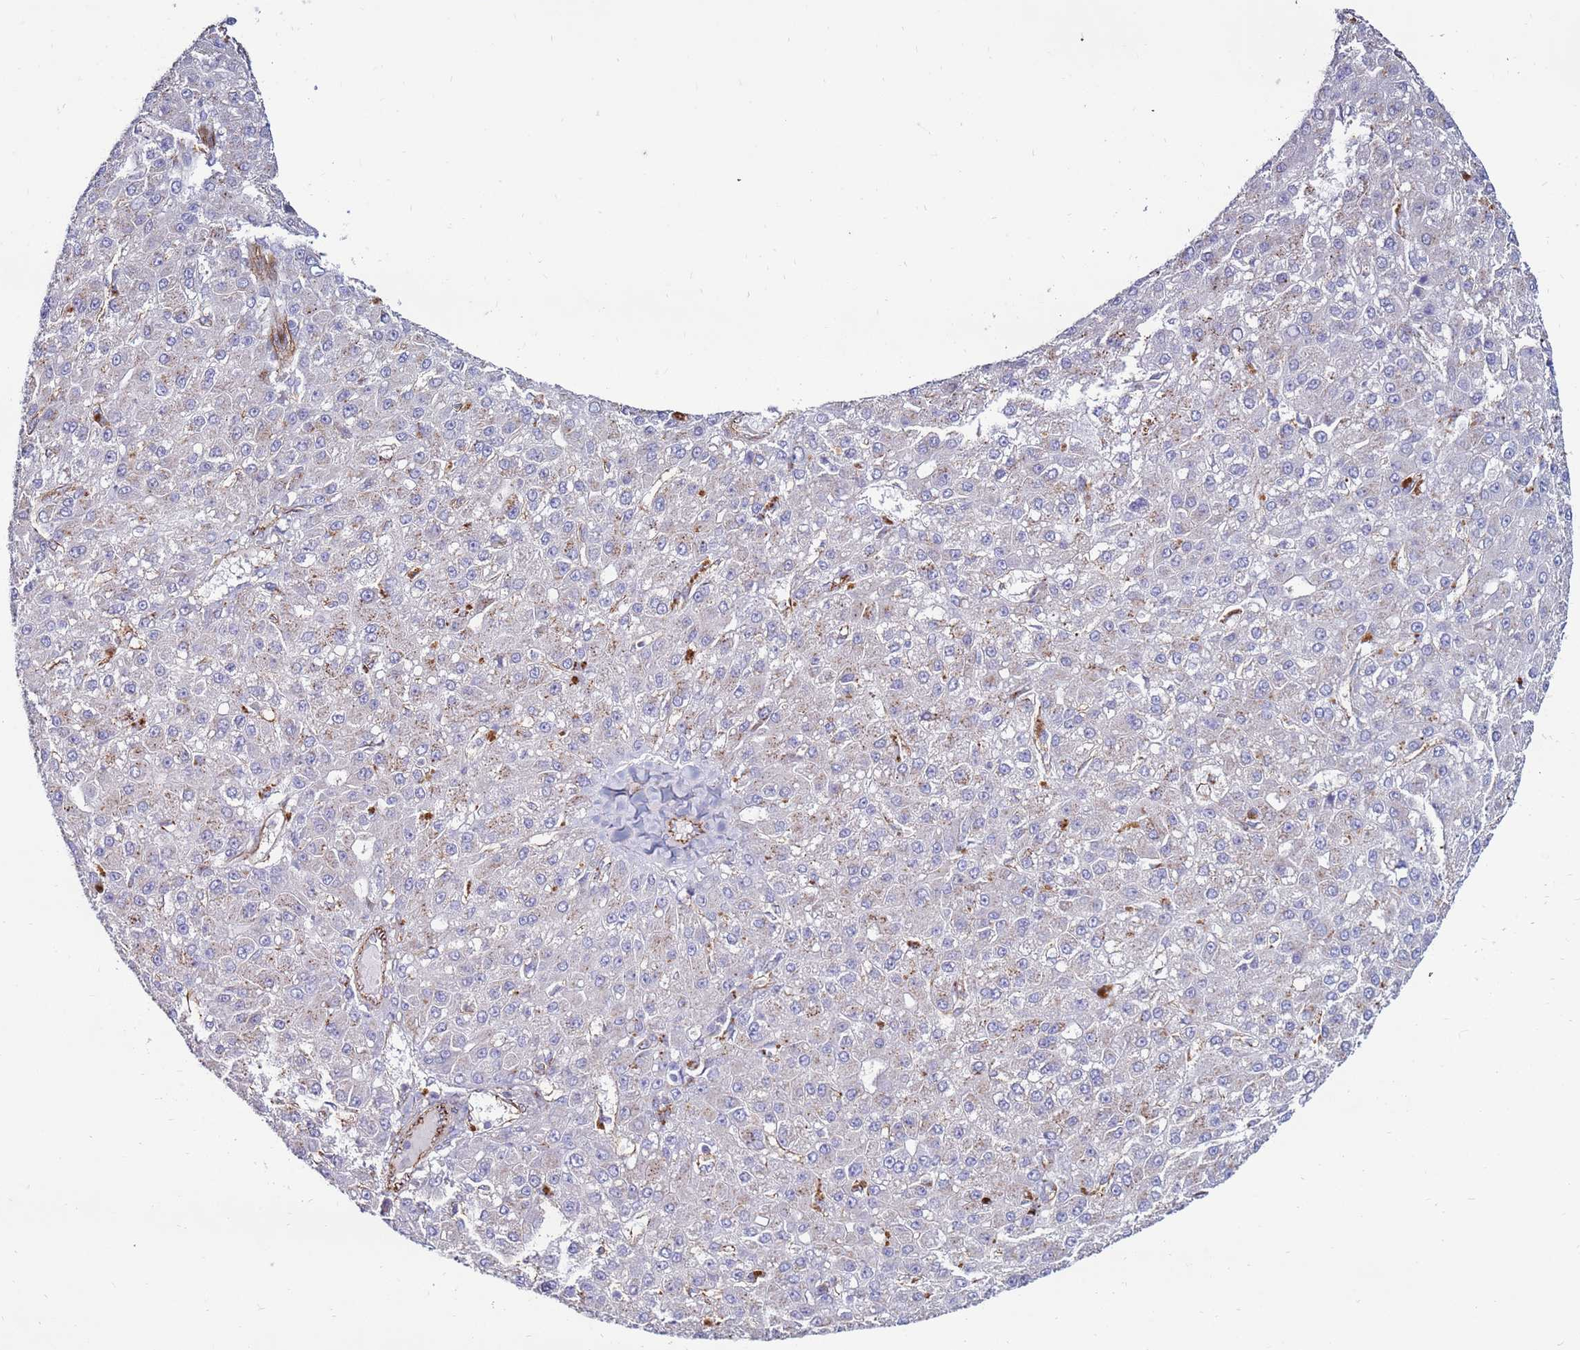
{"staining": {"intensity": "negative", "quantity": "none", "location": "none"}, "tissue": "liver cancer", "cell_type": "Tumor cells", "image_type": "cancer", "snomed": [{"axis": "morphology", "description": "Carcinoma, Hepatocellular, NOS"}, {"axis": "topography", "description": "Liver"}], "caption": "This is an immunohistochemistry micrograph of human liver cancer (hepatocellular carcinoma). There is no staining in tumor cells.", "gene": "CLEC4M", "patient": {"sex": "male", "age": 67}}